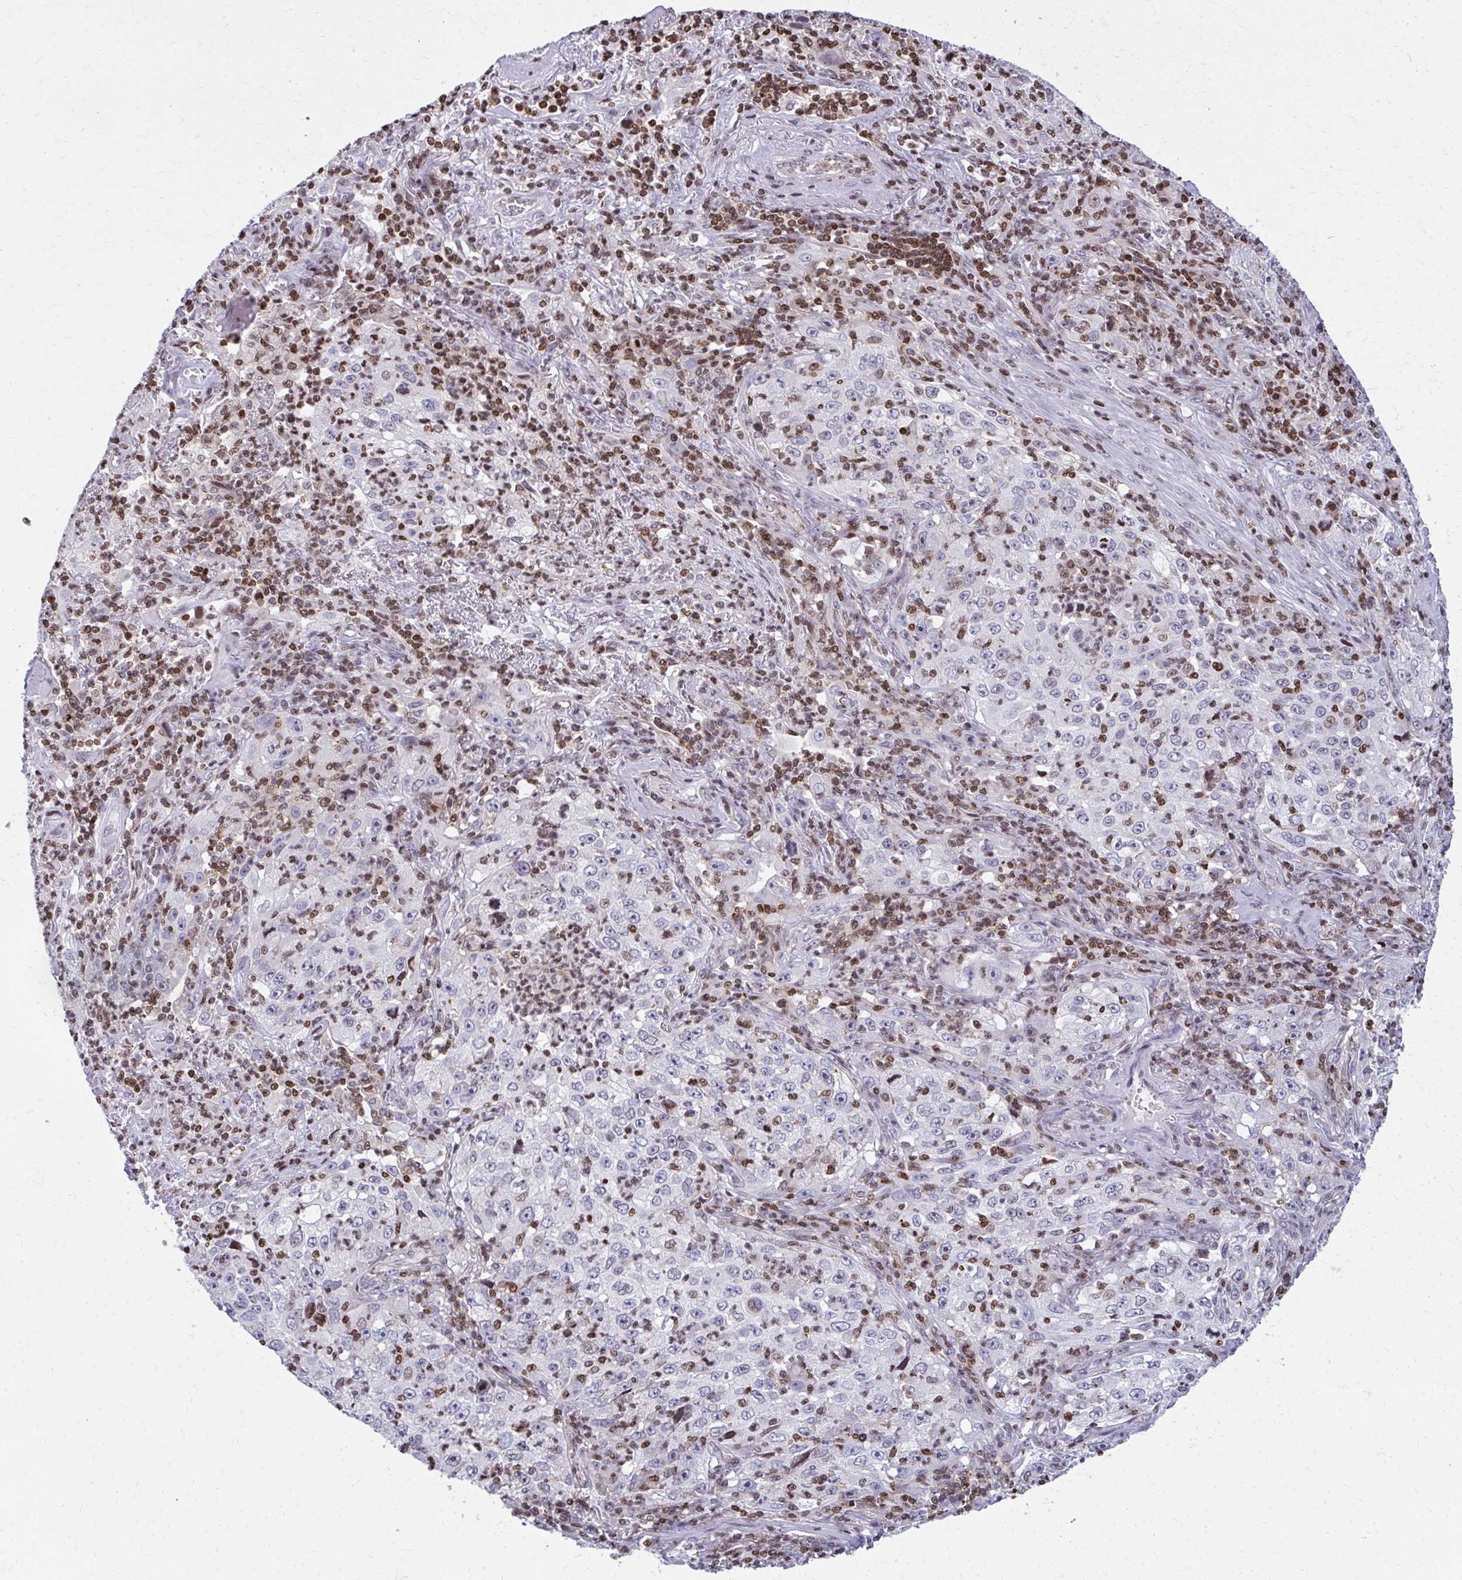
{"staining": {"intensity": "negative", "quantity": "none", "location": "none"}, "tissue": "lung cancer", "cell_type": "Tumor cells", "image_type": "cancer", "snomed": [{"axis": "morphology", "description": "Squamous cell carcinoma, NOS"}, {"axis": "topography", "description": "Lung"}], "caption": "Squamous cell carcinoma (lung) was stained to show a protein in brown. There is no significant expression in tumor cells.", "gene": "AP5M1", "patient": {"sex": "male", "age": 71}}